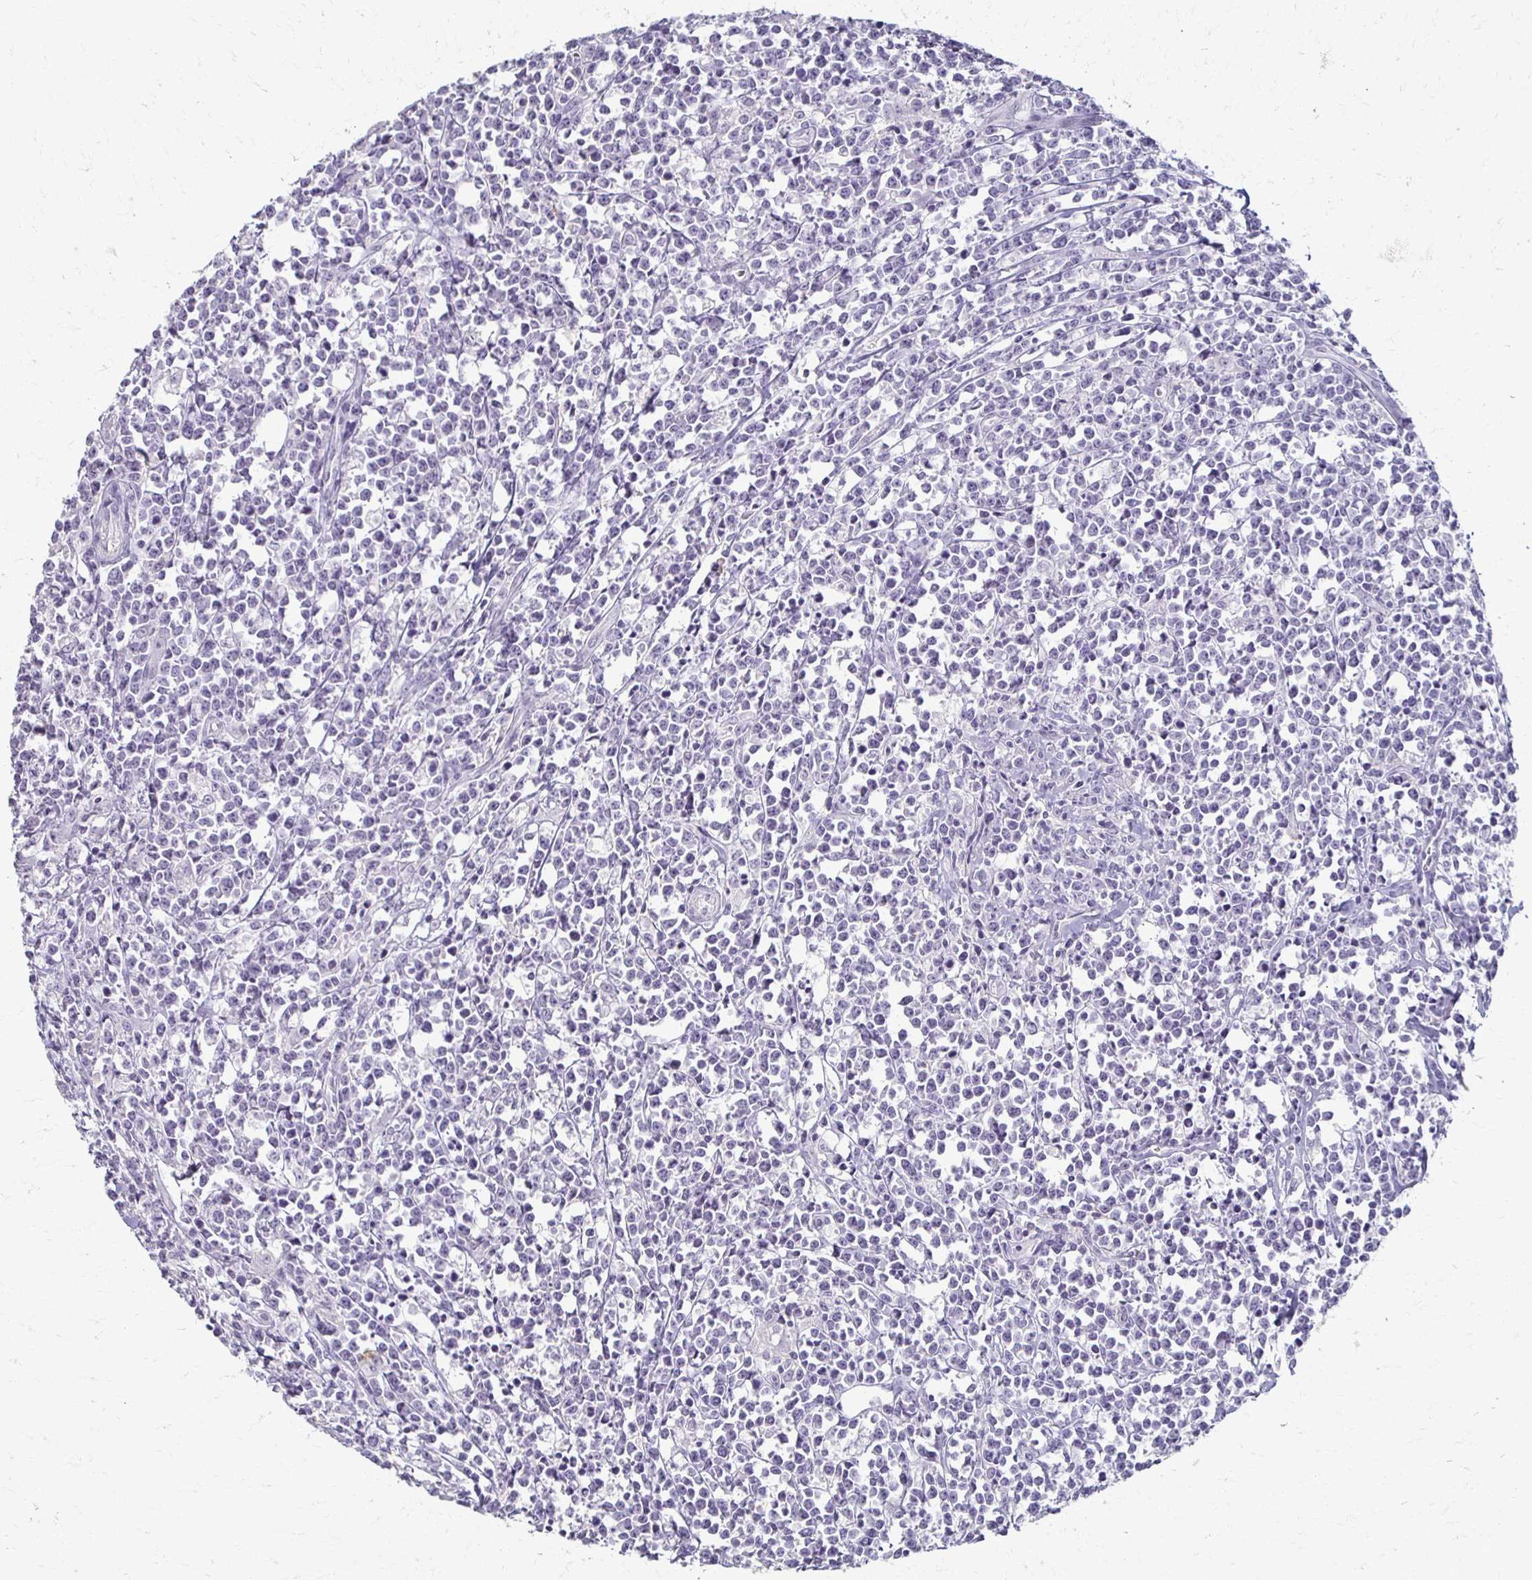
{"staining": {"intensity": "negative", "quantity": "none", "location": "none"}, "tissue": "lymphoma", "cell_type": "Tumor cells", "image_type": "cancer", "snomed": [{"axis": "morphology", "description": "Malignant lymphoma, non-Hodgkin's type, High grade"}, {"axis": "topography", "description": "Small intestine"}], "caption": "Human malignant lymphoma, non-Hodgkin's type (high-grade) stained for a protein using immunohistochemistry (IHC) exhibits no staining in tumor cells.", "gene": "FOXO4", "patient": {"sex": "female", "age": 56}}